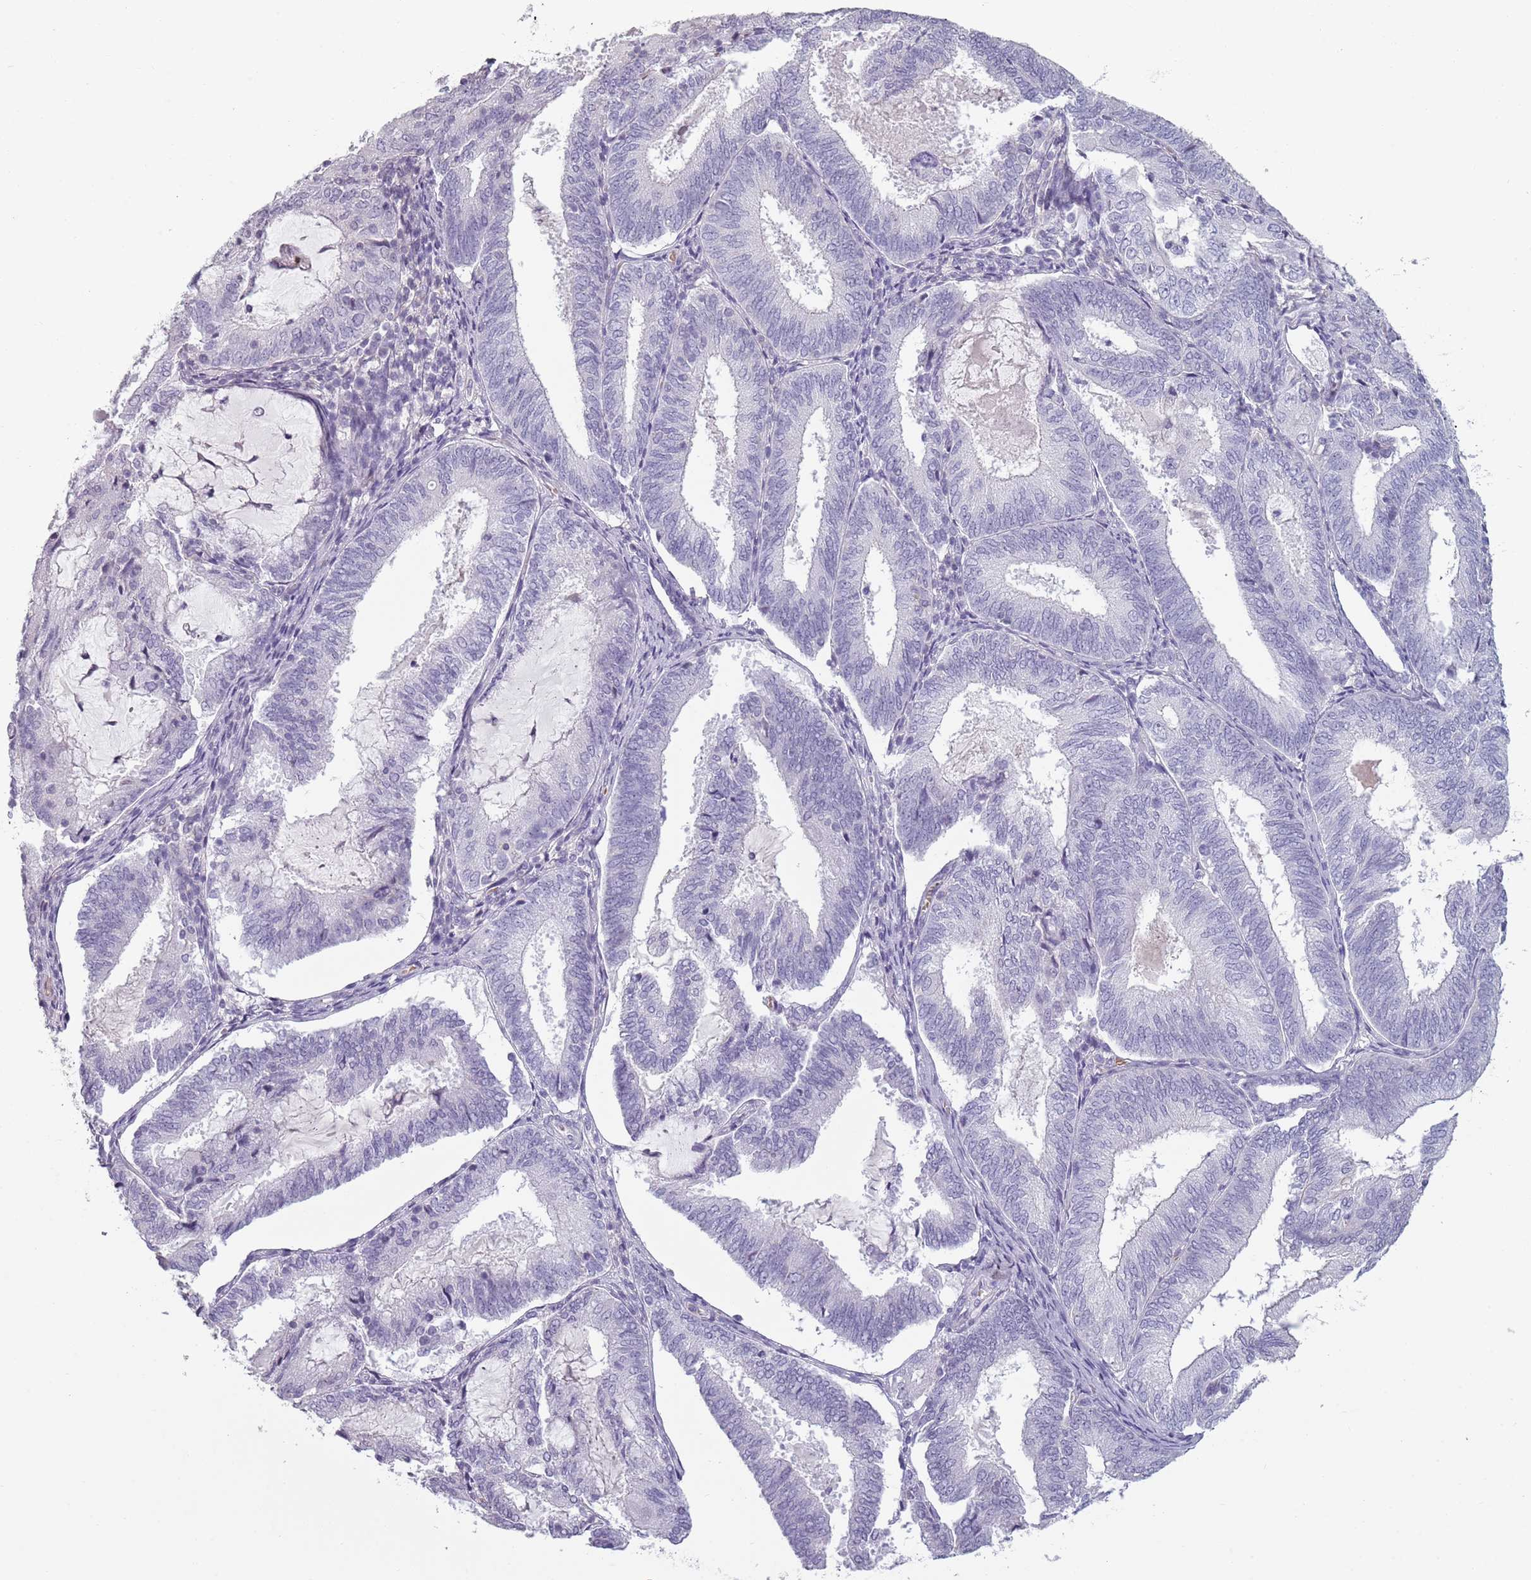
{"staining": {"intensity": "negative", "quantity": "none", "location": "none"}, "tissue": "endometrial cancer", "cell_type": "Tumor cells", "image_type": "cancer", "snomed": [{"axis": "morphology", "description": "Adenocarcinoma, NOS"}, {"axis": "topography", "description": "Endometrium"}], "caption": "This is a histopathology image of immunohistochemistry staining of endometrial cancer (adenocarcinoma), which shows no expression in tumor cells.", "gene": "PIEZO1", "patient": {"sex": "female", "age": 81}}